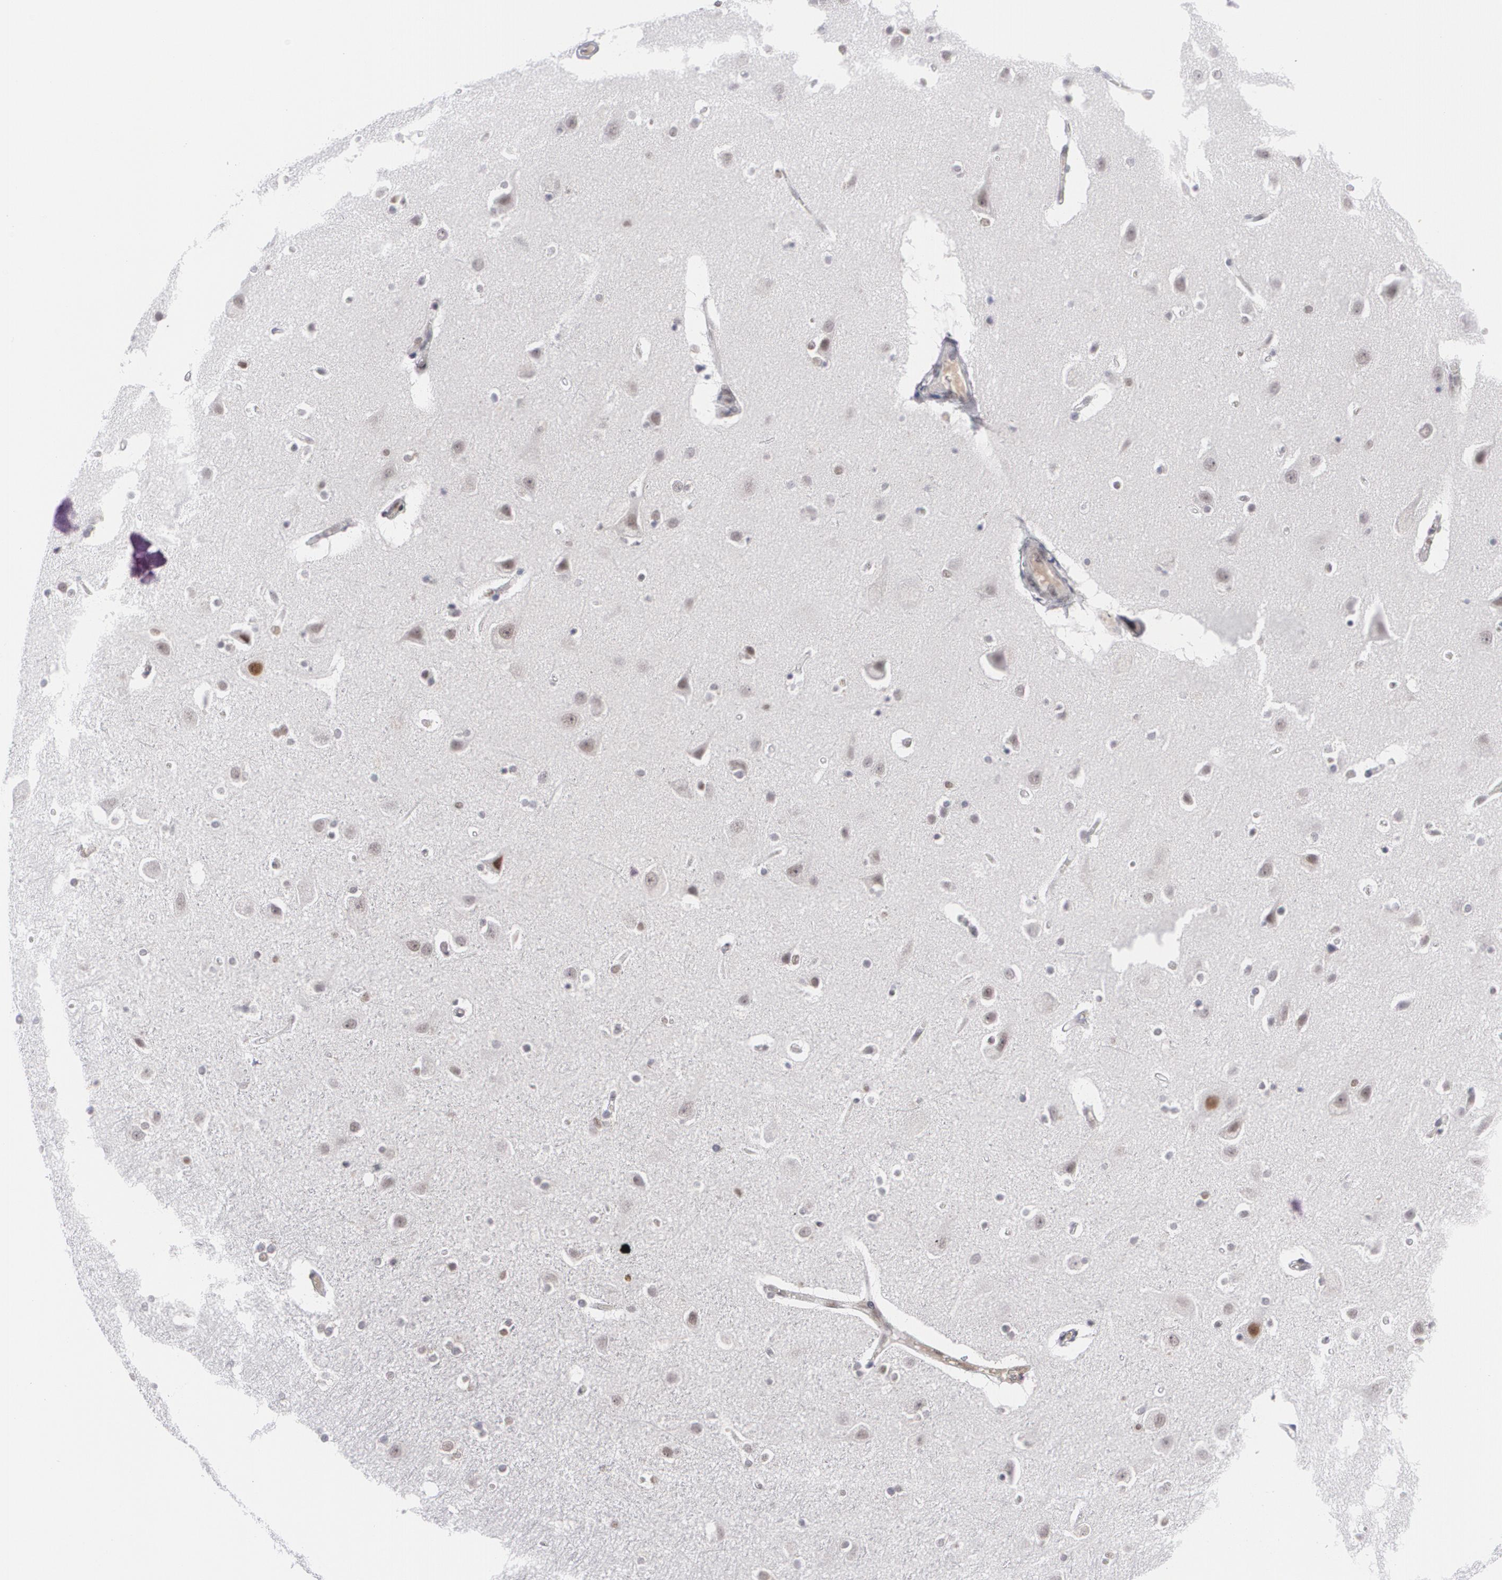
{"staining": {"intensity": "moderate", "quantity": "<25%", "location": "nuclear"}, "tissue": "caudate", "cell_type": "Neuronal cells", "image_type": "normal", "snomed": [{"axis": "morphology", "description": "Normal tissue, NOS"}, {"axis": "topography", "description": "Lateral ventricle wall"}], "caption": "Neuronal cells demonstrate low levels of moderate nuclear staining in about <25% of cells in unremarkable human caudate. Using DAB (brown) and hematoxylin (blue) stains, captured at high magnification using brightfield microscopy.", "gene": "MCL1", "patient": {"sex": "female", "age": 54}}